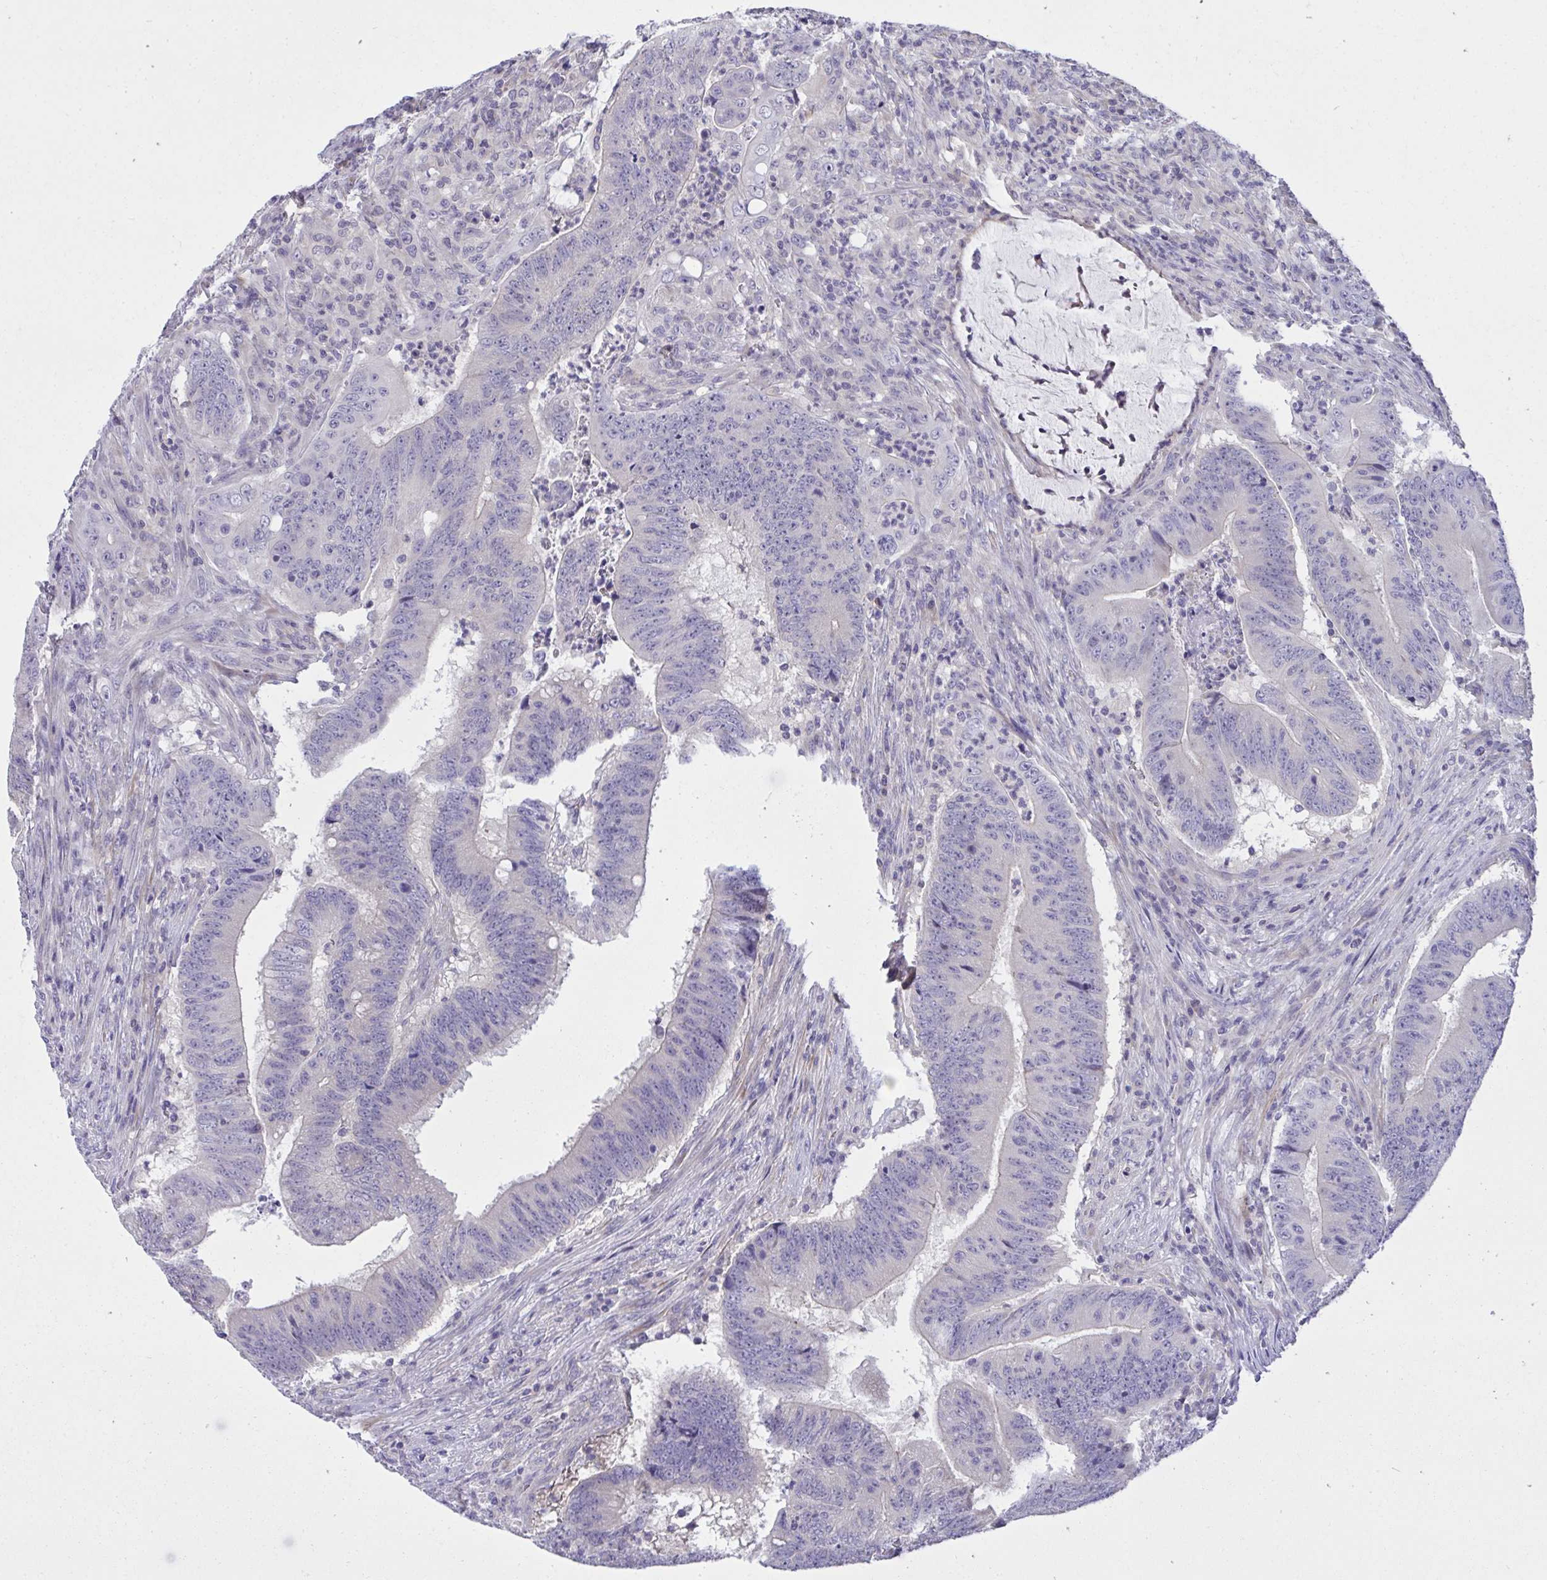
{"staining": {"intensity": "negative", "quantity": "none", "location": "none"}, "tissue": "colorectal cancer", "cell_type": "Tumor cells", "image_type": "cancer", "snomed": [{"axis": "morphology", "description": "Adenocarcinoma, NOS"}, {"axis": "topography", "description": "Colon"}], "caption": "IHC of colorectal cancer (adenocarcinoma) reveals no expression in tumor cells.", "gene": "C19orf54", "patient": {"sex": "female", "age": 87}}